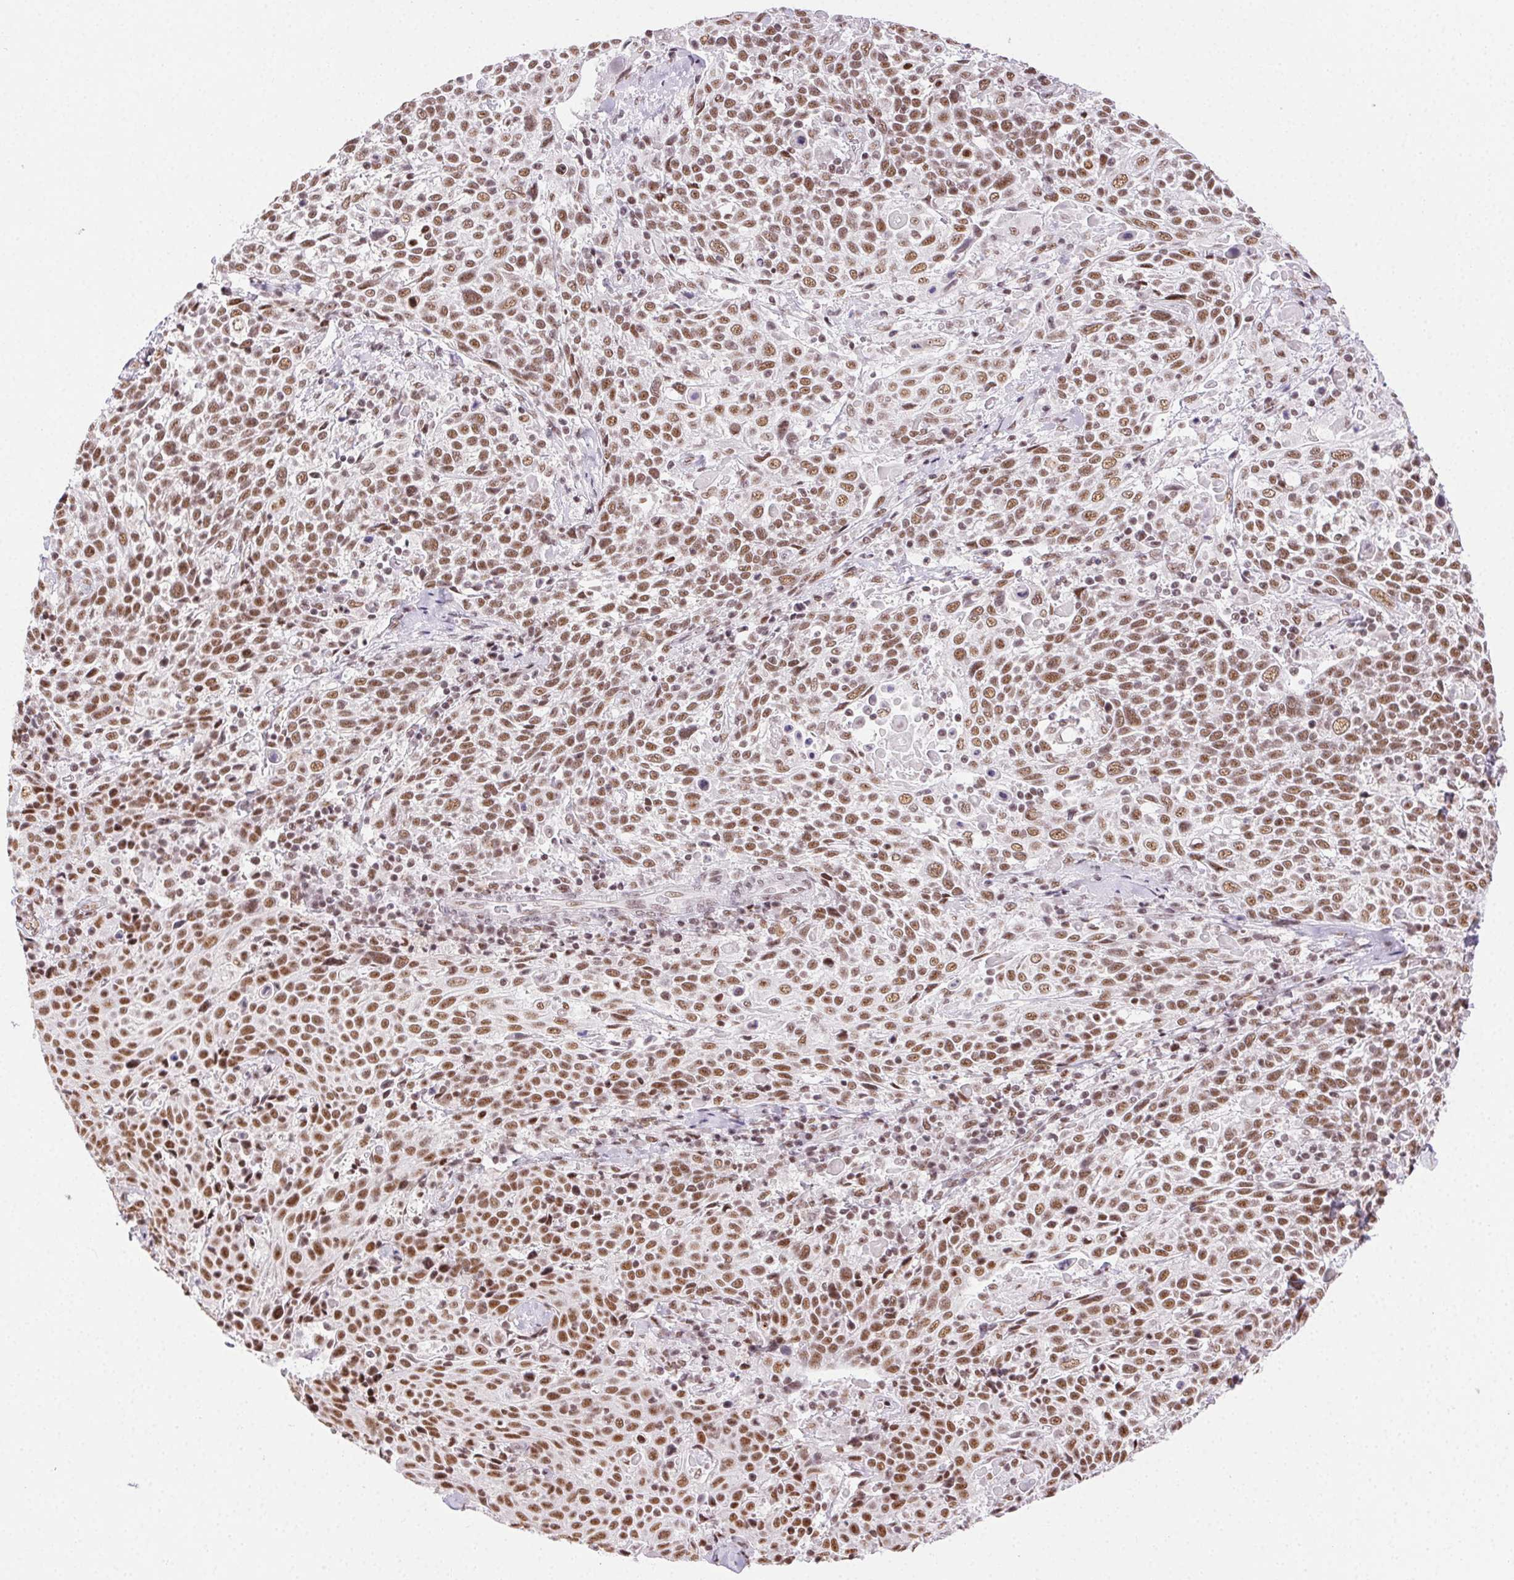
{"staining": {"intensity": "moderate", "quantity": ">75%", "location": "nuclear"}, "tissue": "cervical cancer", "cell_type": "Tumor cells", "image_type": "cancer", "snomed": [{"axis": "morphology", "description": "Squamous cell carcinoma, NOS"}, {"axis": "topography", "description": "Cervix"}], "caption": "Brown immunohistochemical staining in human cervical cancer demonstrates moderate nuclear staining in approximately >75% of tumor cells.", "gene": "TRA2B", "patient": {"sex": "female", "age": 61}}